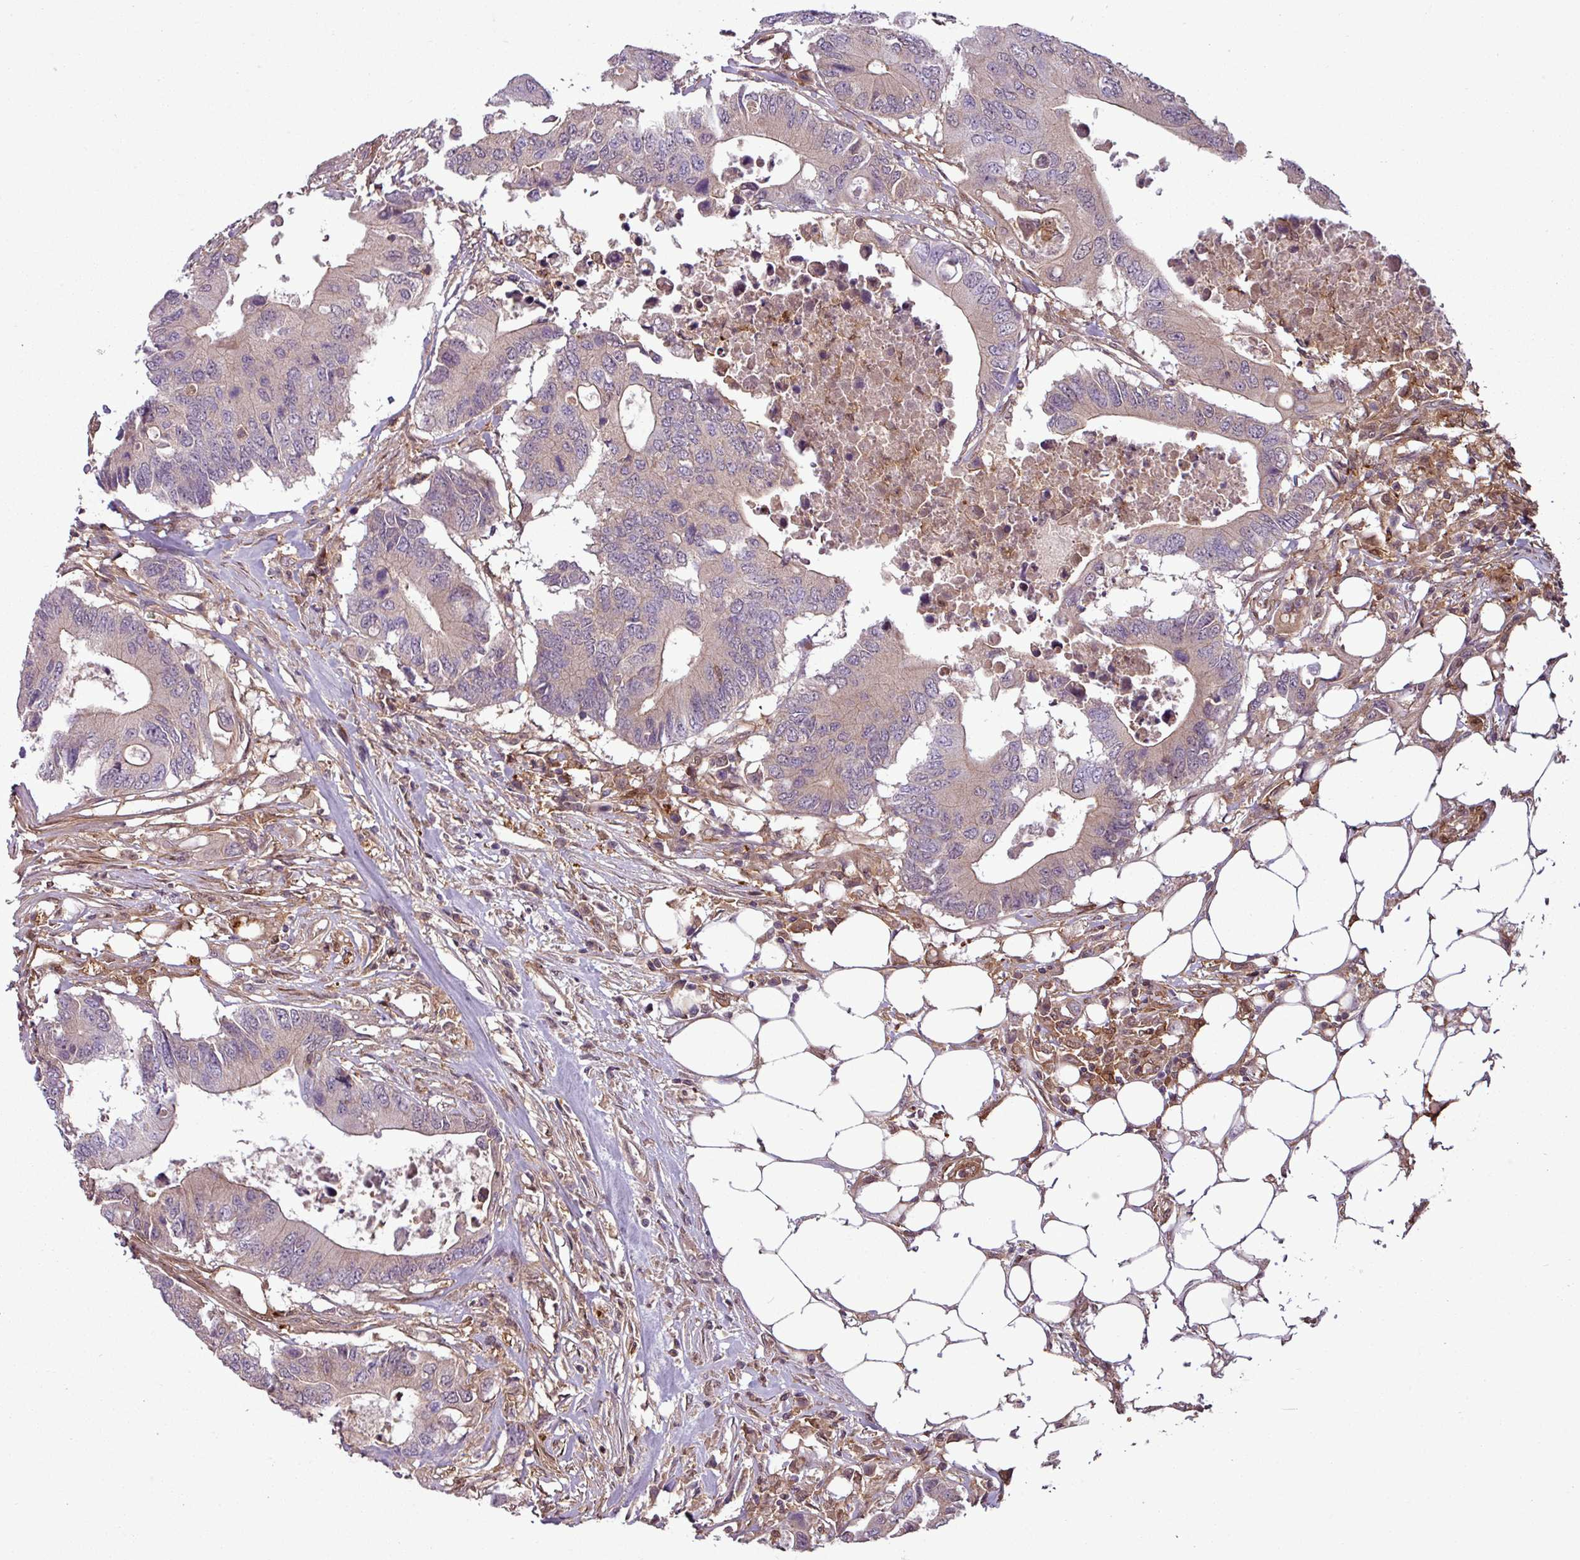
{"staining": {"intensity": "negative", "quantity": "none", "location": "none"}, "tissue": "colorectal cancer", "cell_type": "Tumor cells", "image_type": "cancer", "snomed": [{"axis": "morphology", "description": "Adenocarcinoma, NOS"}, {"axis": "topography", "description": "Colon"}], "caption": "Immunohistochemistry (IHC) of human colorectal cancer displays no expression in tumor cells.", "gene": "SH3BGRL", "patient": {"sex": "male", "age": 71}}